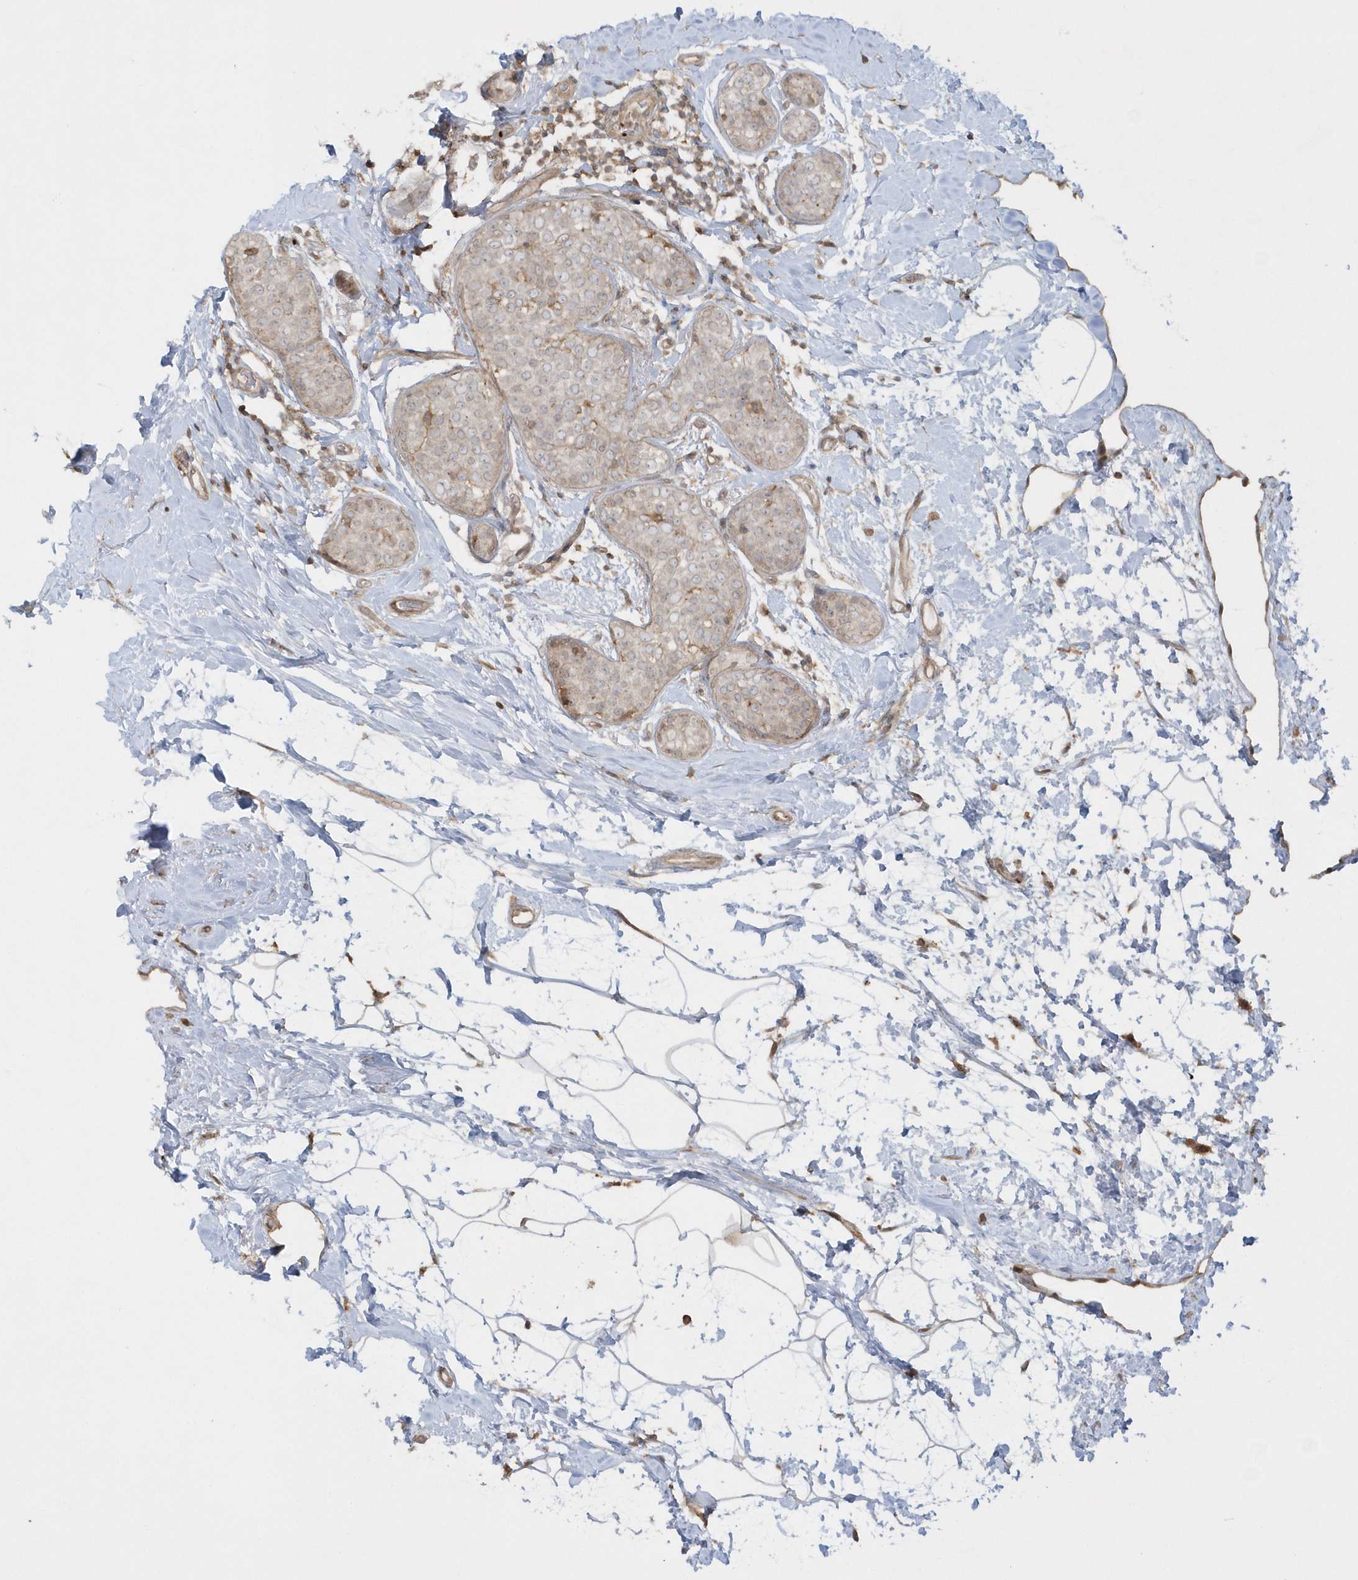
{"staining": {"intensity": "weak", "quantity": "<25%", "location": "cytoplasmic/membranous"}, "tissue": "breast cancer", "cell_type": "Tumor cells", "image_type": "cancer", "snomed": [{"axis": "morphology", "description": "Lobular carcinoma, in situ"}, {"axis": "morphology", "description": "Lobular carcinoma"}, {"axis": "topography", "description": "Breast"}], "caption": "A photomicrograph of human breast cancer is negative for staining in tumor cells.", "gene": "BSN", "patient": {"sex": "female", "age": 41}}